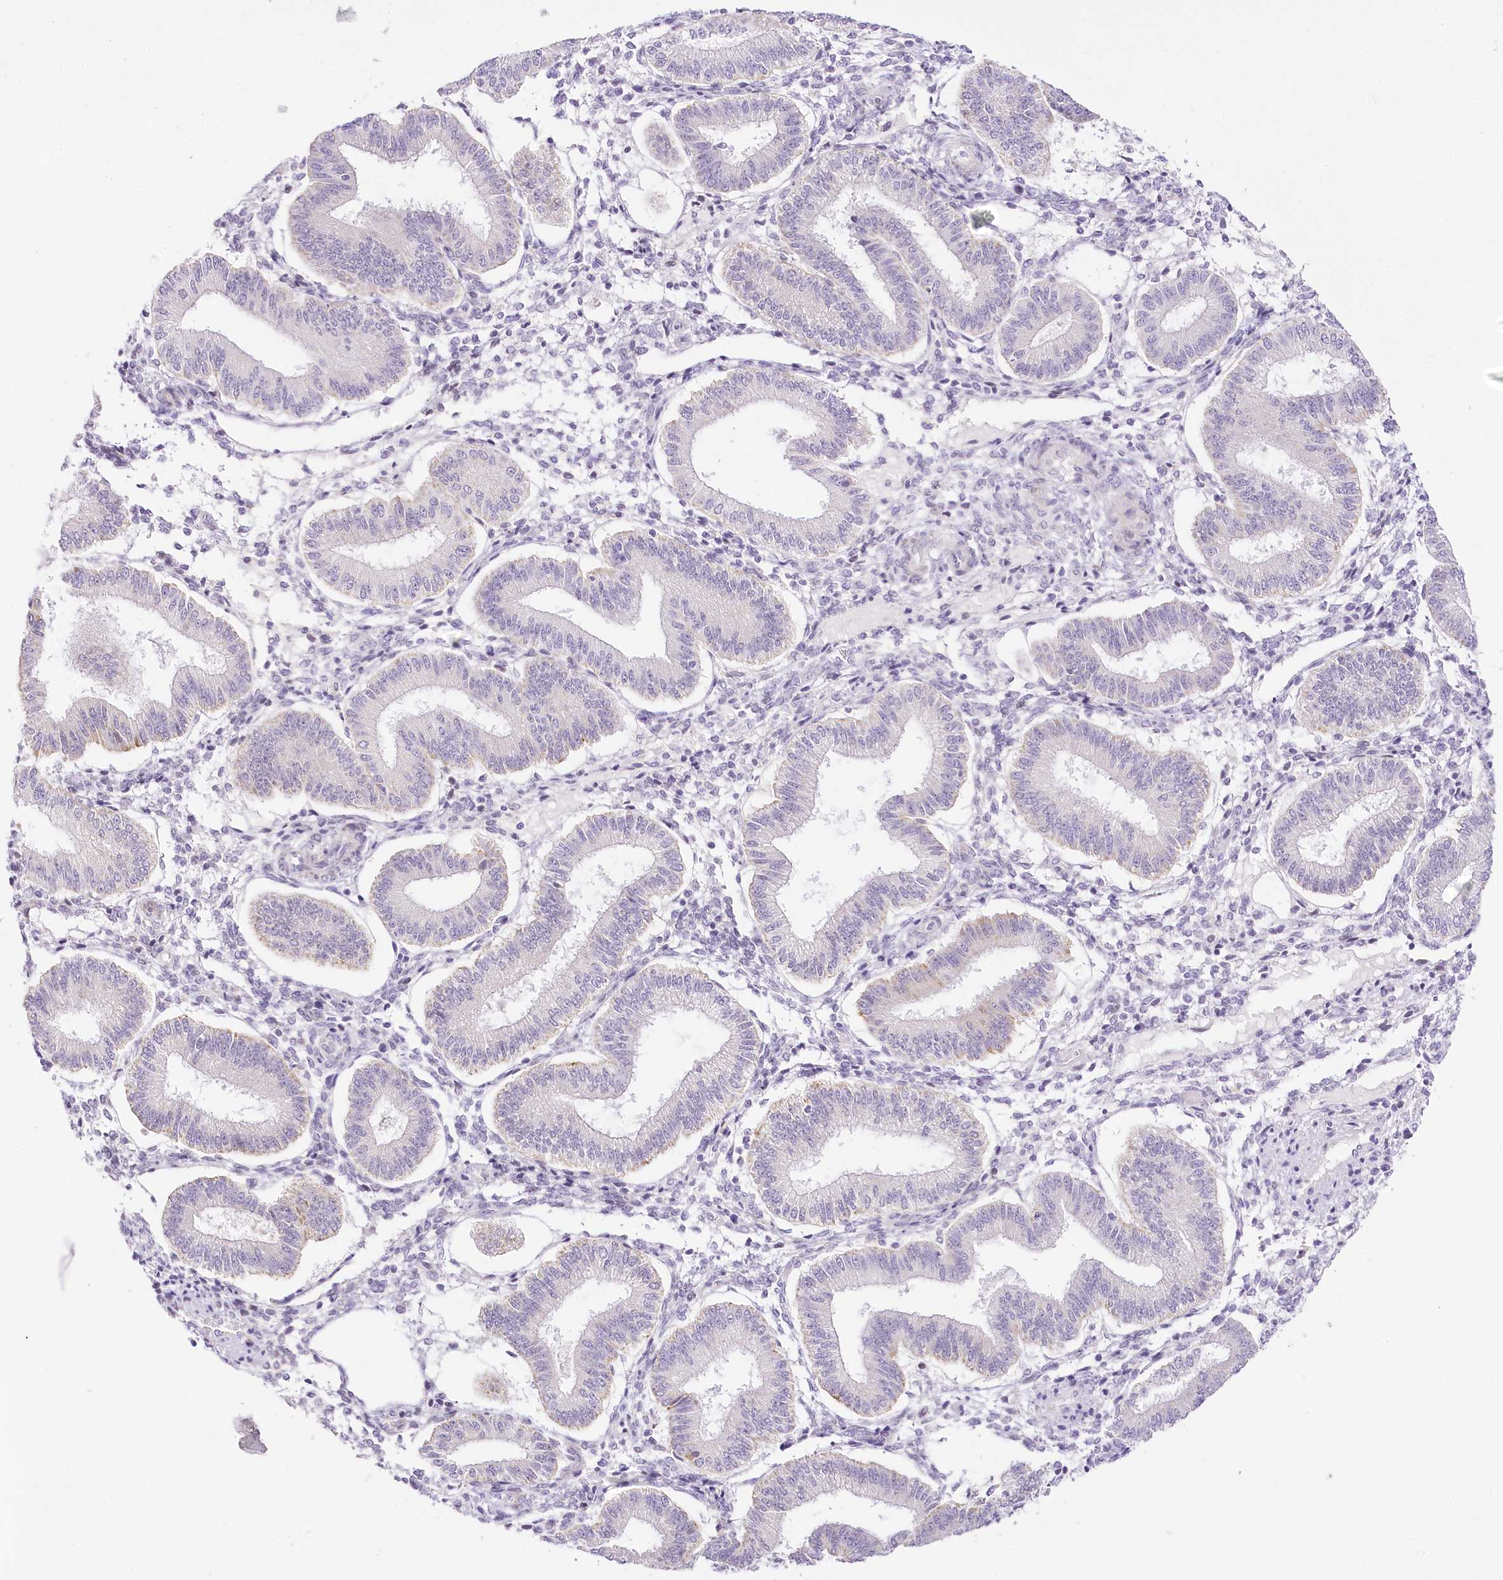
{"staining": {"intensity": "negative", "quantity": "none", "location": "none"}, "tissue": "endometrium", "cell_type": "Cells in endometrial stroma", "image_type": "normal", "snomed": [{"axis": "morphology", "description": "Normal tissue, NOS"}, {"axis": "topography", "description": "Endometrium"}], "caption": "A high-resolution image shows immunohistochemistry (IHC) staining of benign endometrium, which reveals no significant staining in cells in endometrial stroma. Nuclei are stained in blue.", "gene": "CCDC30", "patient": {"sex": "female", "age": 39}}